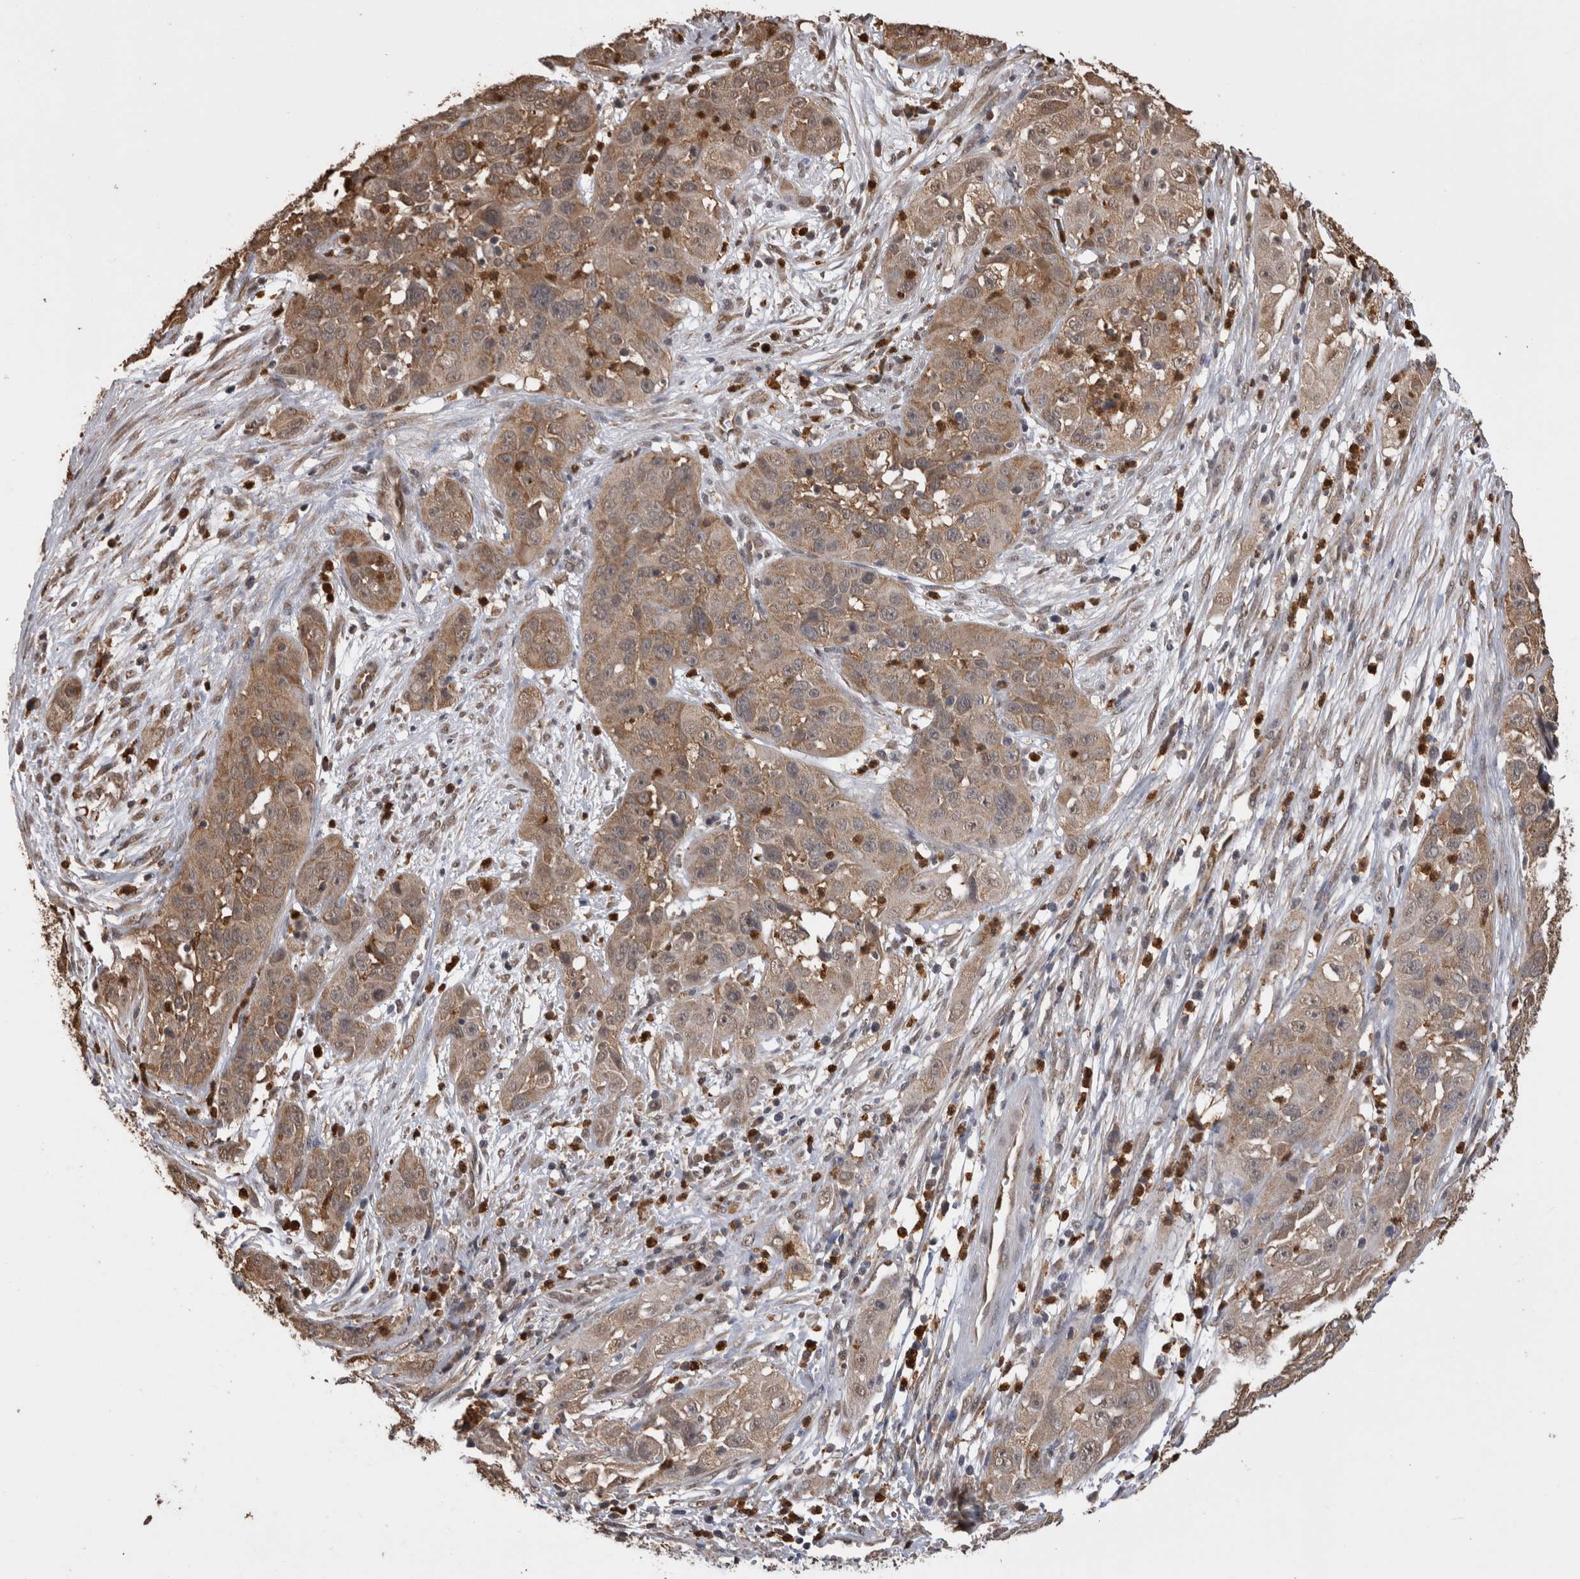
{"staining": {"intensity": "weak", "quantity": ">75%", "location": "cytoplasmic/membranous"}, "tissue": "cervical cancer", "cell_type": "Tumor cells", "image_type": "cancer", "snomed": [{"axis": "morphology", "description": "Squamous cell carcinoma, NOS"}, {"axis": "topography", "description": "Cervix"}], "caption": "High-magnification brightfield microscopy of cervical squamous cell carcinoma stained with DAB (3,3'-diaminobenzidine) (brown) and counterstained with hematoxylin (blue). tumor cells exhibit weak cytoplasmic/membranous expression is appreciated in approximately>75% of cells.", "gene": "PAK4", "patient": {"sex": "female", "age": 32}}